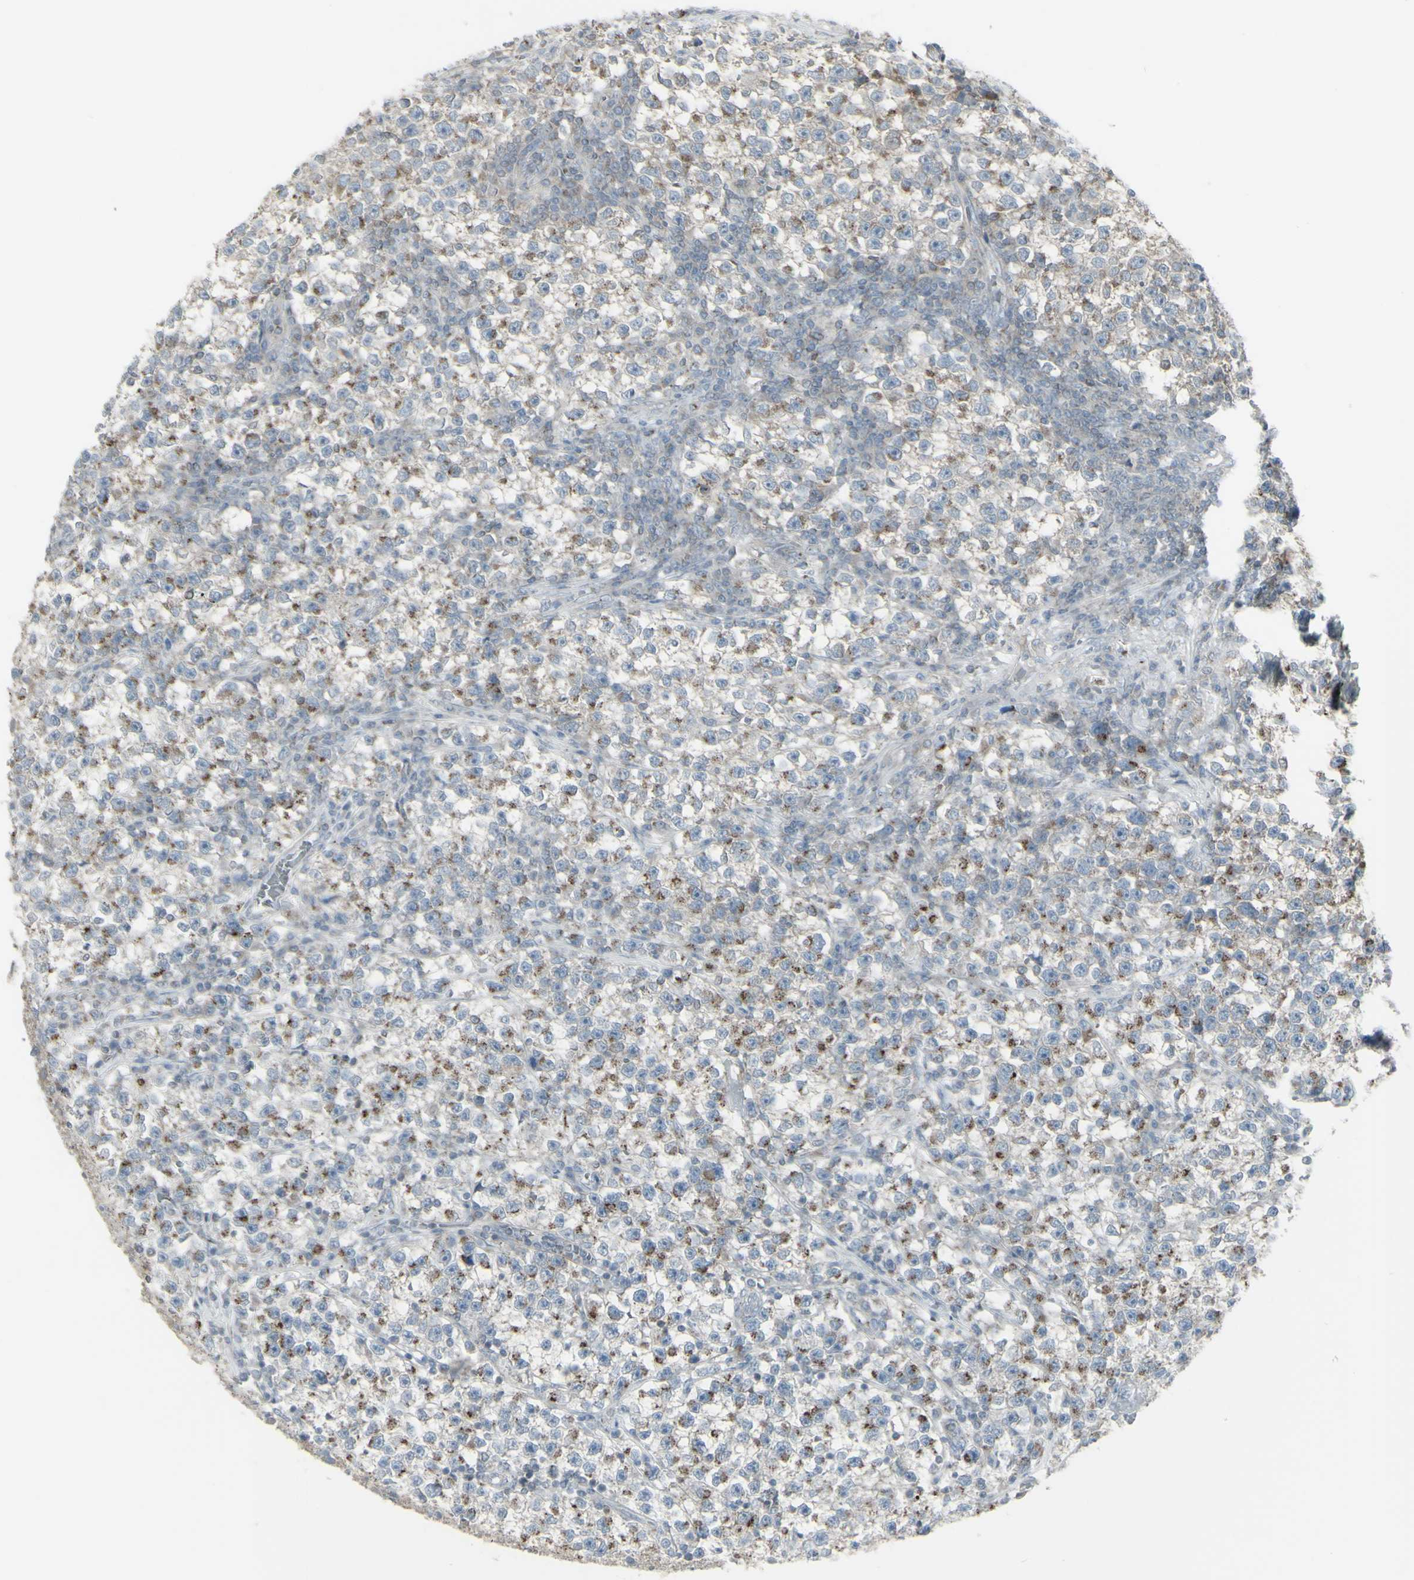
{"staining": {"intensity": "moderate", "quantity": "25%-75%", "location": "cytoplasmic/membranous"}, "tissue": "testis cancer", "cell_type": "Tumor cells", "image_type": "cancer", "snomed": [{"axis": "morphology", "description": "Seminoma, NOS"}, {"axis": "topography", "description": "Testis"}], "caption": "Brown immunohistochemical staining in testis seminoma exhibits moderate cytoplasmic/membranous expression in about 25%-75% of tumor cells. The staining was performed using DAB (3,3'-diaminobenzidine) to visualize the protein expression in brown, while the nuclei were stained in blue with hematoxylin (Magnification: 20x).", "gene": "GALNT6", "patient": {"sex": "male", "age": 22}}